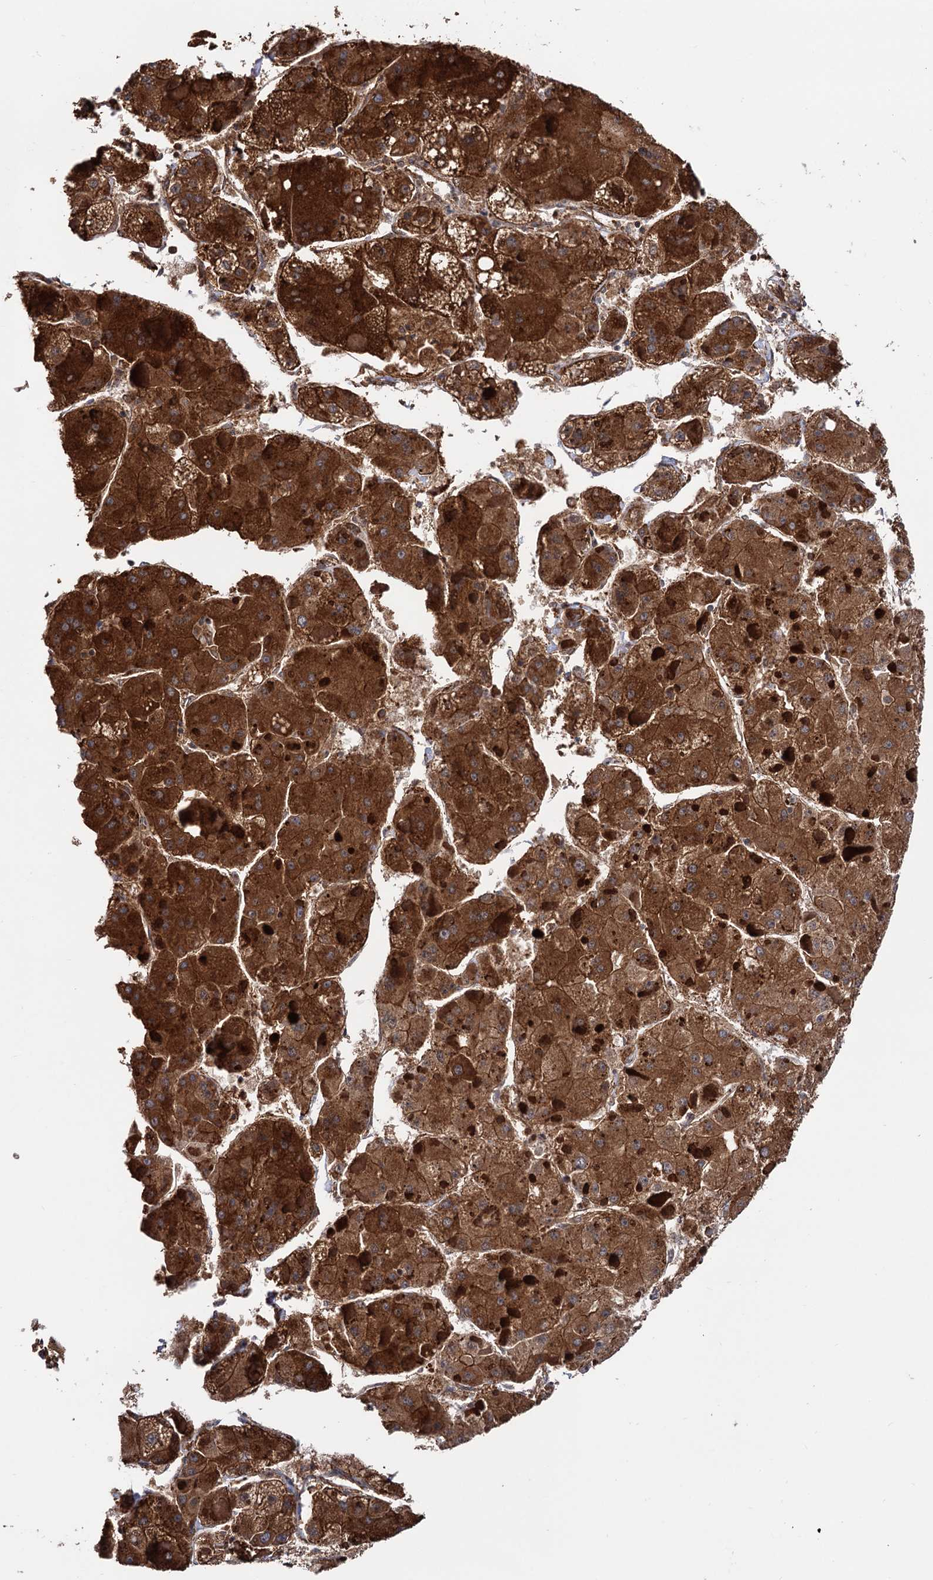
{"staining": {"intensity": "strong", "quantity": ">75%", "location": "cytoplasmic/membranous"}, "tissue": "liver cancer", "cell_type": "Tumor cells", "image_type": "cancer", "snomed": [{"axis": "morphology", "description": "Carcinoma, Hepatocellular, NOS"}, {"axis": "topography", "description": "Liver"}], "caption": "High-power microscopy captured an IHC image of hepatocellular carcinoma (liver), revealing strong cytoplasmic/membranous expression in approximately >75% of tumor cells. (DAB IHC with brightfield microscopy, high magnification).", "gene": "ATP8B4", "patient": {"sex": "female", "age": 73}}